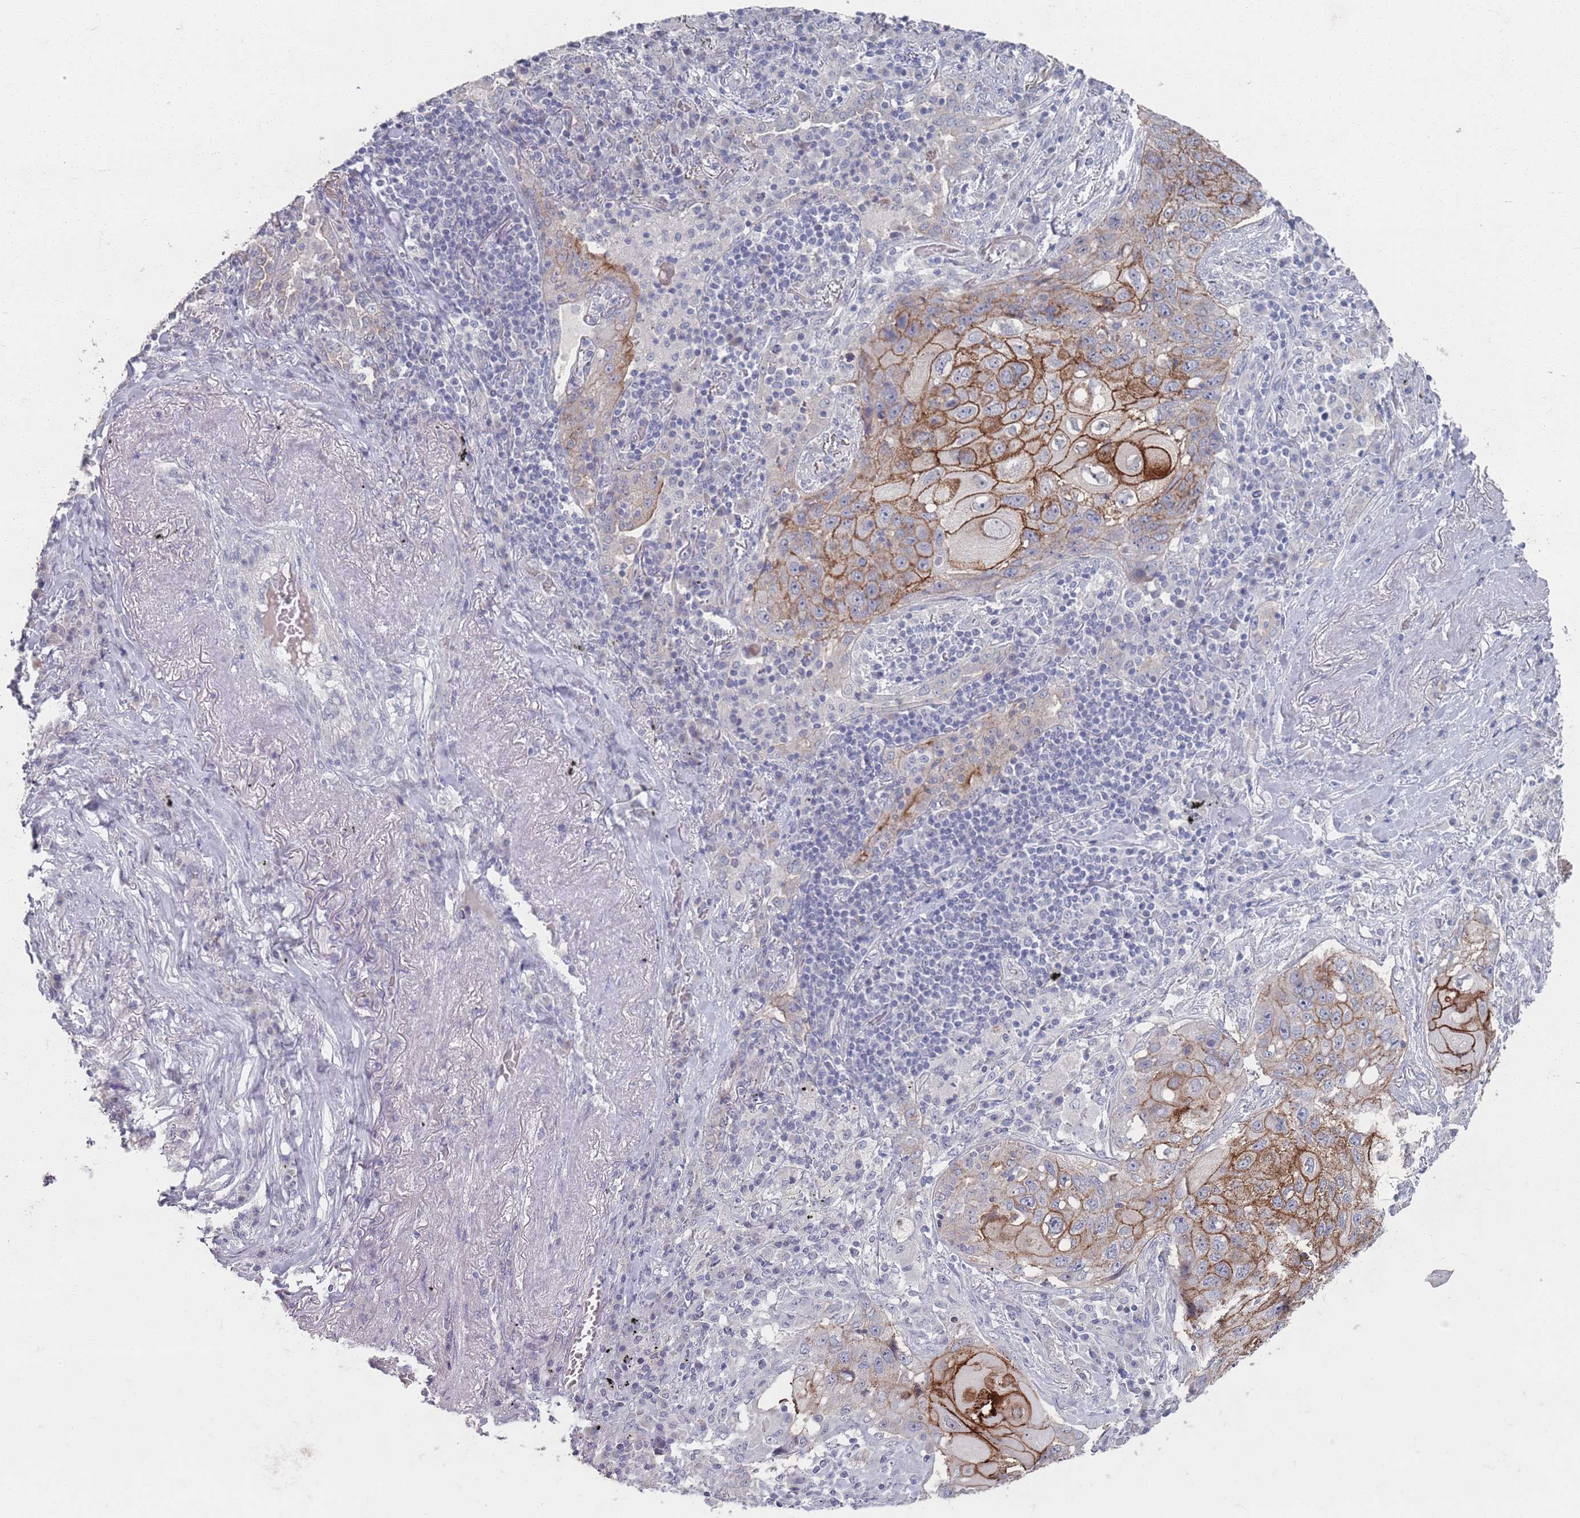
{"staining": {"intensity": "moderate", "quantity": "25%-75%", "location": "cytoplasmic/membranous"}, "tissue": "lung cancer", "cell_type": "Tumor cells", "image_type": "cancer", "snomed": [{"axis": "morphology", "description": "Squamous cell carcinoma, NOS"}, {"axis": "topography", "description": "Lung"}], "caption": "About 25%-75% of tumor cells in human lung squamous cell carcinoma exhibit moderate cytoplasmic/membranous protein staining as visualized by brown immunohistochemical staining.", "gene": "PROM2", "patient": {"sex": "female", "age": 63}}